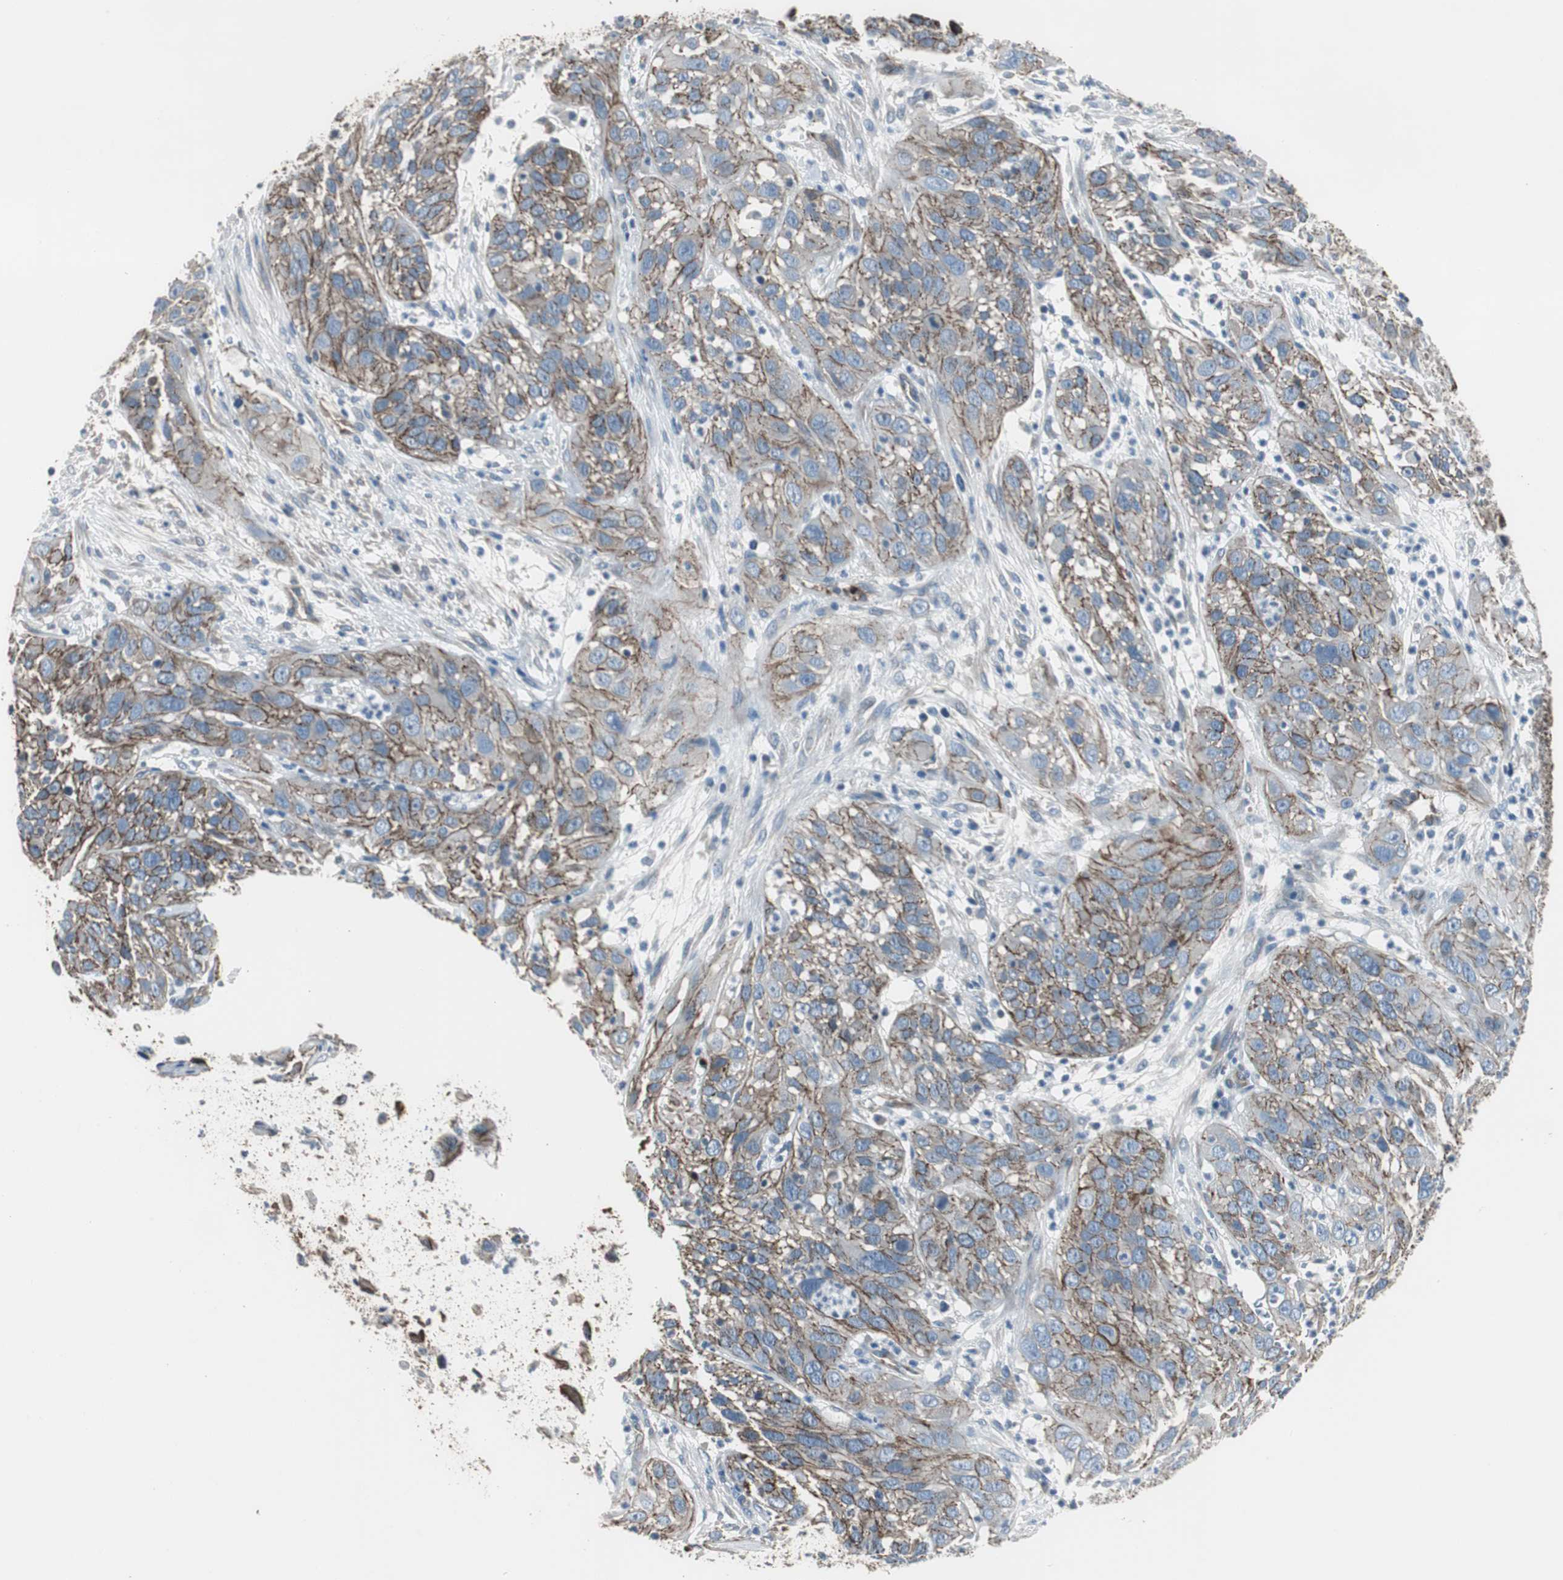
{"staining": {"intensity": "moderate", "quantity": "25%-75%", "location": "cytoplasmic/membranous"}, "tissue": "cervical cancer", "cell_type": "Tumor cells", "image_type": "cancer", "snomed": [{"axis": "morphology", "description": "Squamous cell carcinoma, NOS"}, {"axis": "topography", "description": "Cervix"}], "caption": "Immunohistochemical staining of human cervical cancer (squamous cell carcinoma) displays medium levels of moderate cytoplasmic/membranous staining in about 25%-75% of tumor cells.", "gene": "STXBP4", "patient": {"sex": "female", "age": 32}}